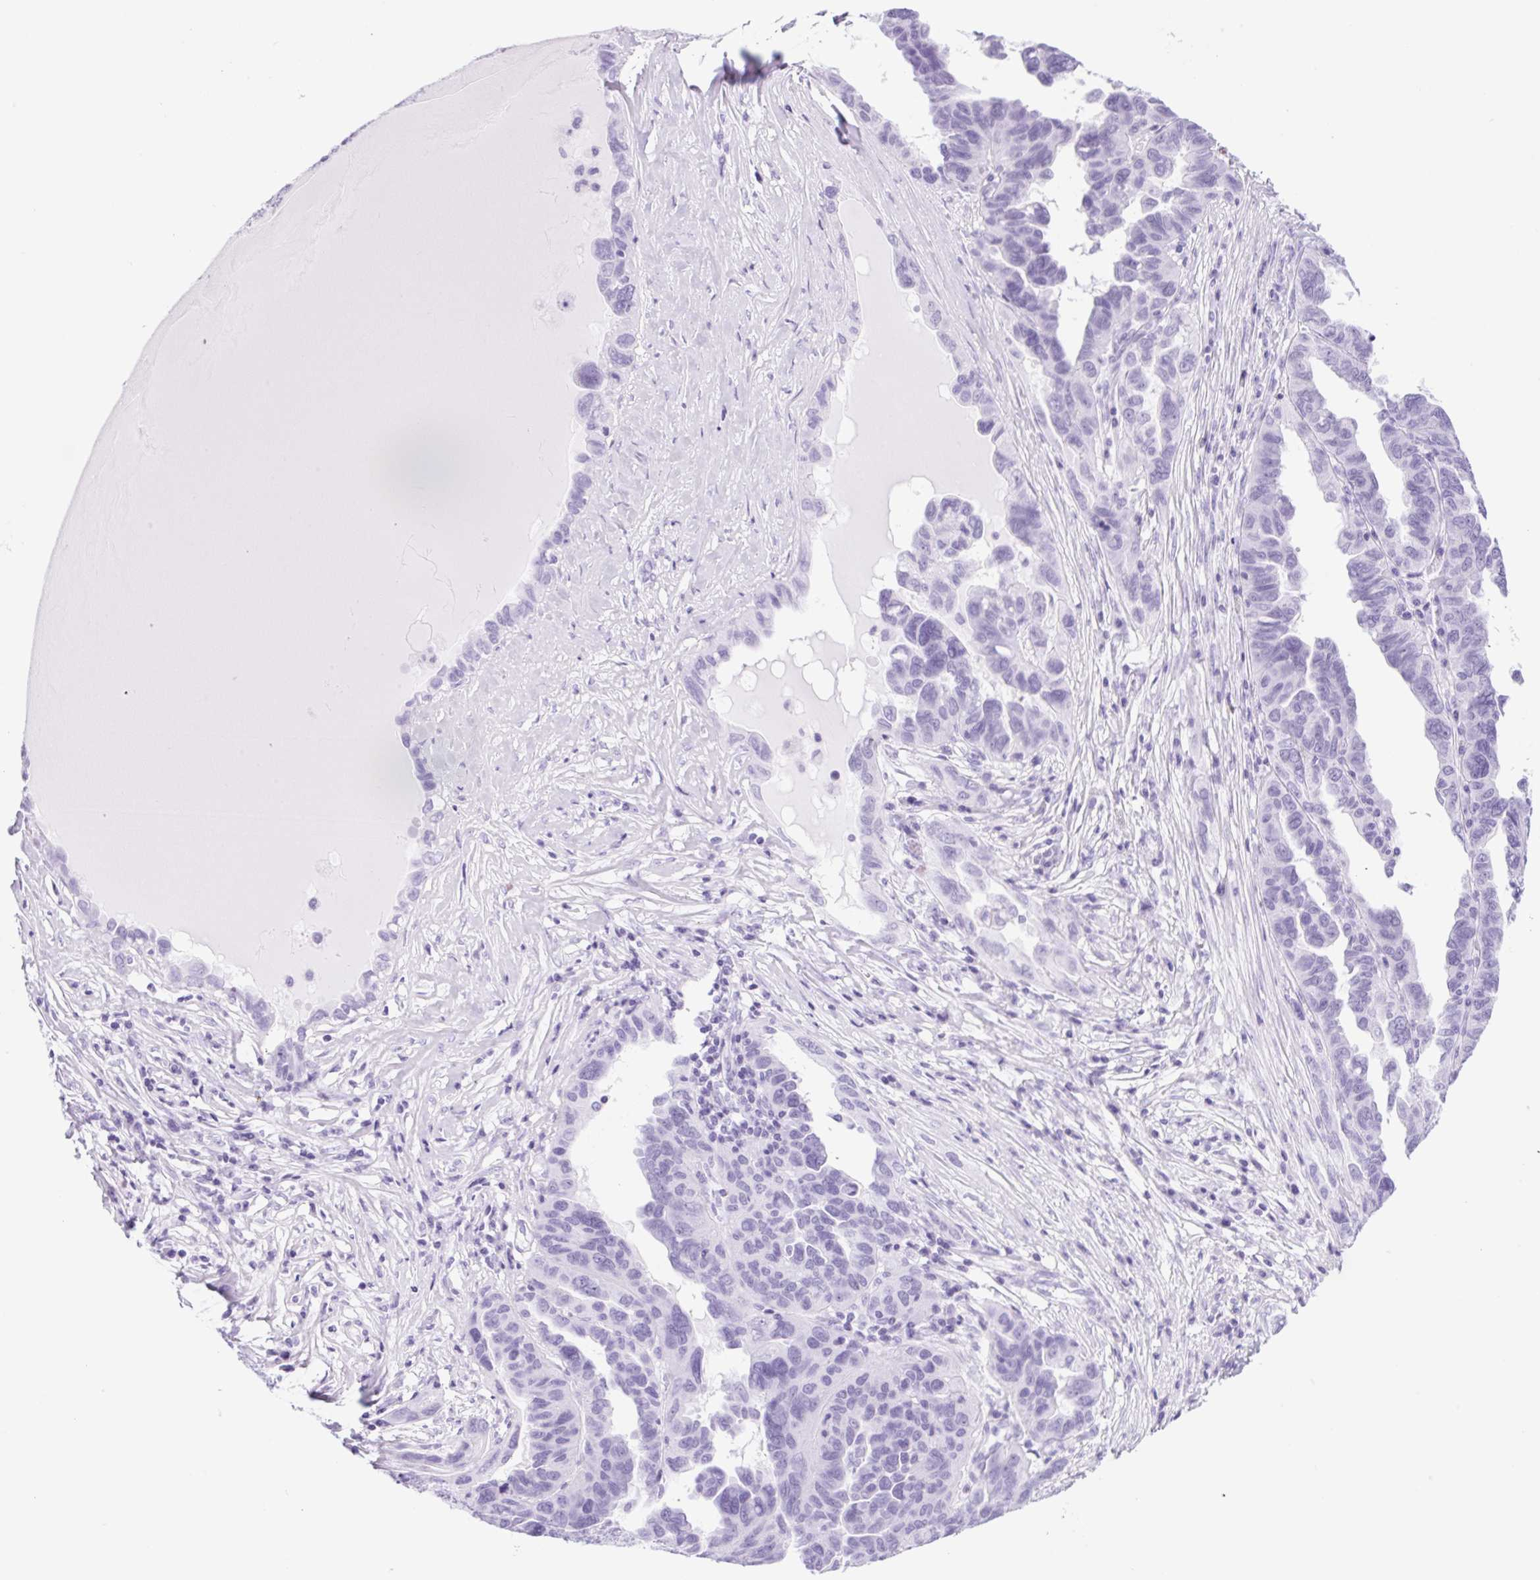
{"staining": {"intensity": "negative", "quantity": "none", "location": "none"}, "tissue": "ovarian cancer", "cell_type": "Tumor cells", "image_type": "cancer", "snomed": [{"axis": "morphology", "description": "Cystadenocarcinoma, serous, NOS"}, {"axis": "topography", "description": "Ovary"}], "caption": "Human ovarian cancer stained for a protein using immunohistochemistry shows no positivity in tumor cells.", "gene": "SPACA5B", "patient": {"sex": "female", "age": 64}}